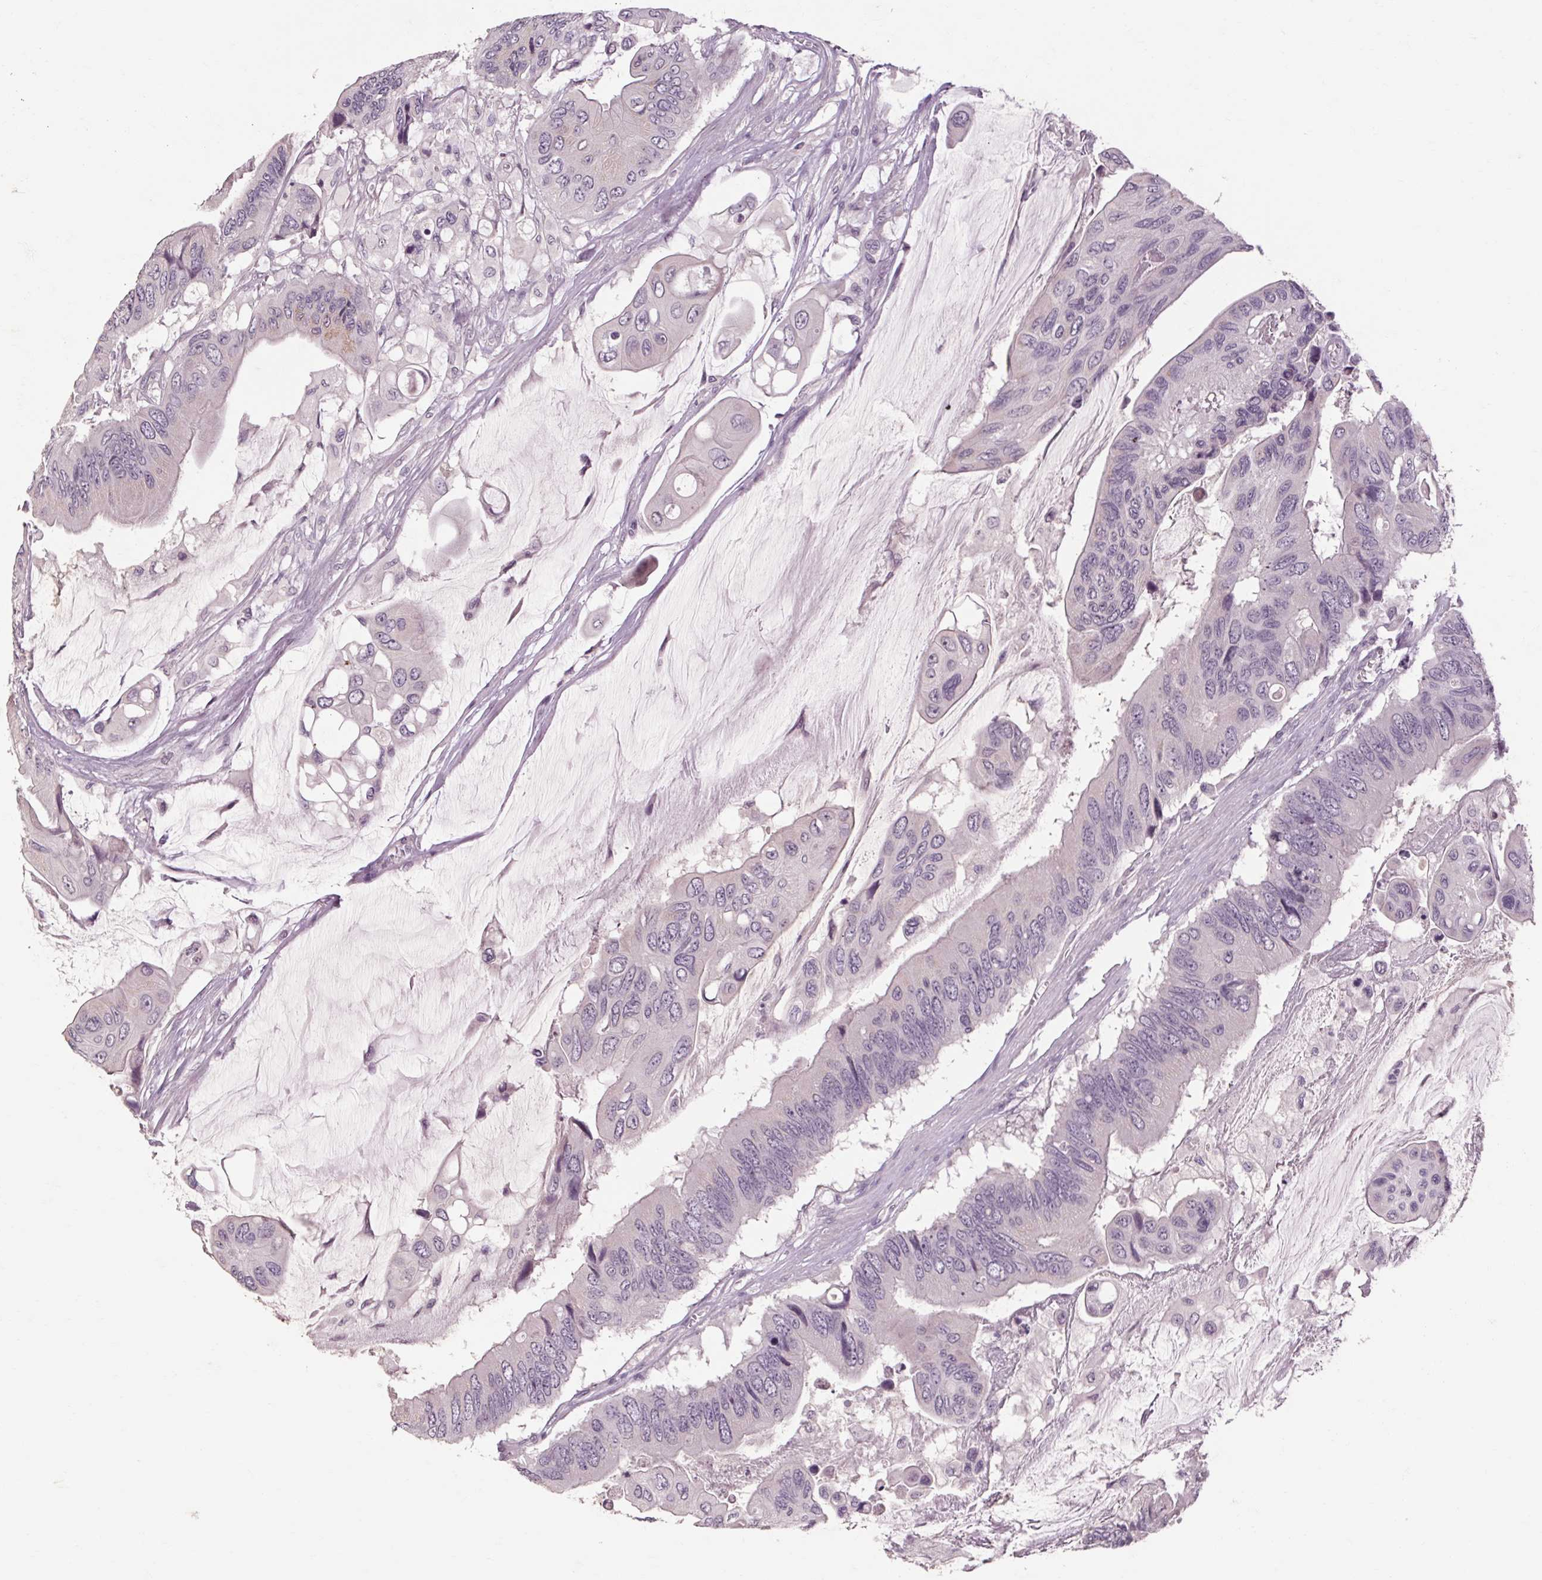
{"staining": {"intensity": "negative", "quantity": "none", "location": "none"}, "tissue": "colorectal cancer", "cell_type": "Tumor cells", "image_type": "cancer", "snomed": [{"axis": "morphology", "description": "Adenocarcinoma, NOS"}, {"axis": "topography", "description": "Rectum"}], "caption": "Human adenocarcinoma (colorectal) stained for a protein using IHC shows no positivity in tumor cells.", "gene": "POMC", "patient": {"sex": "male", "age": 63}}